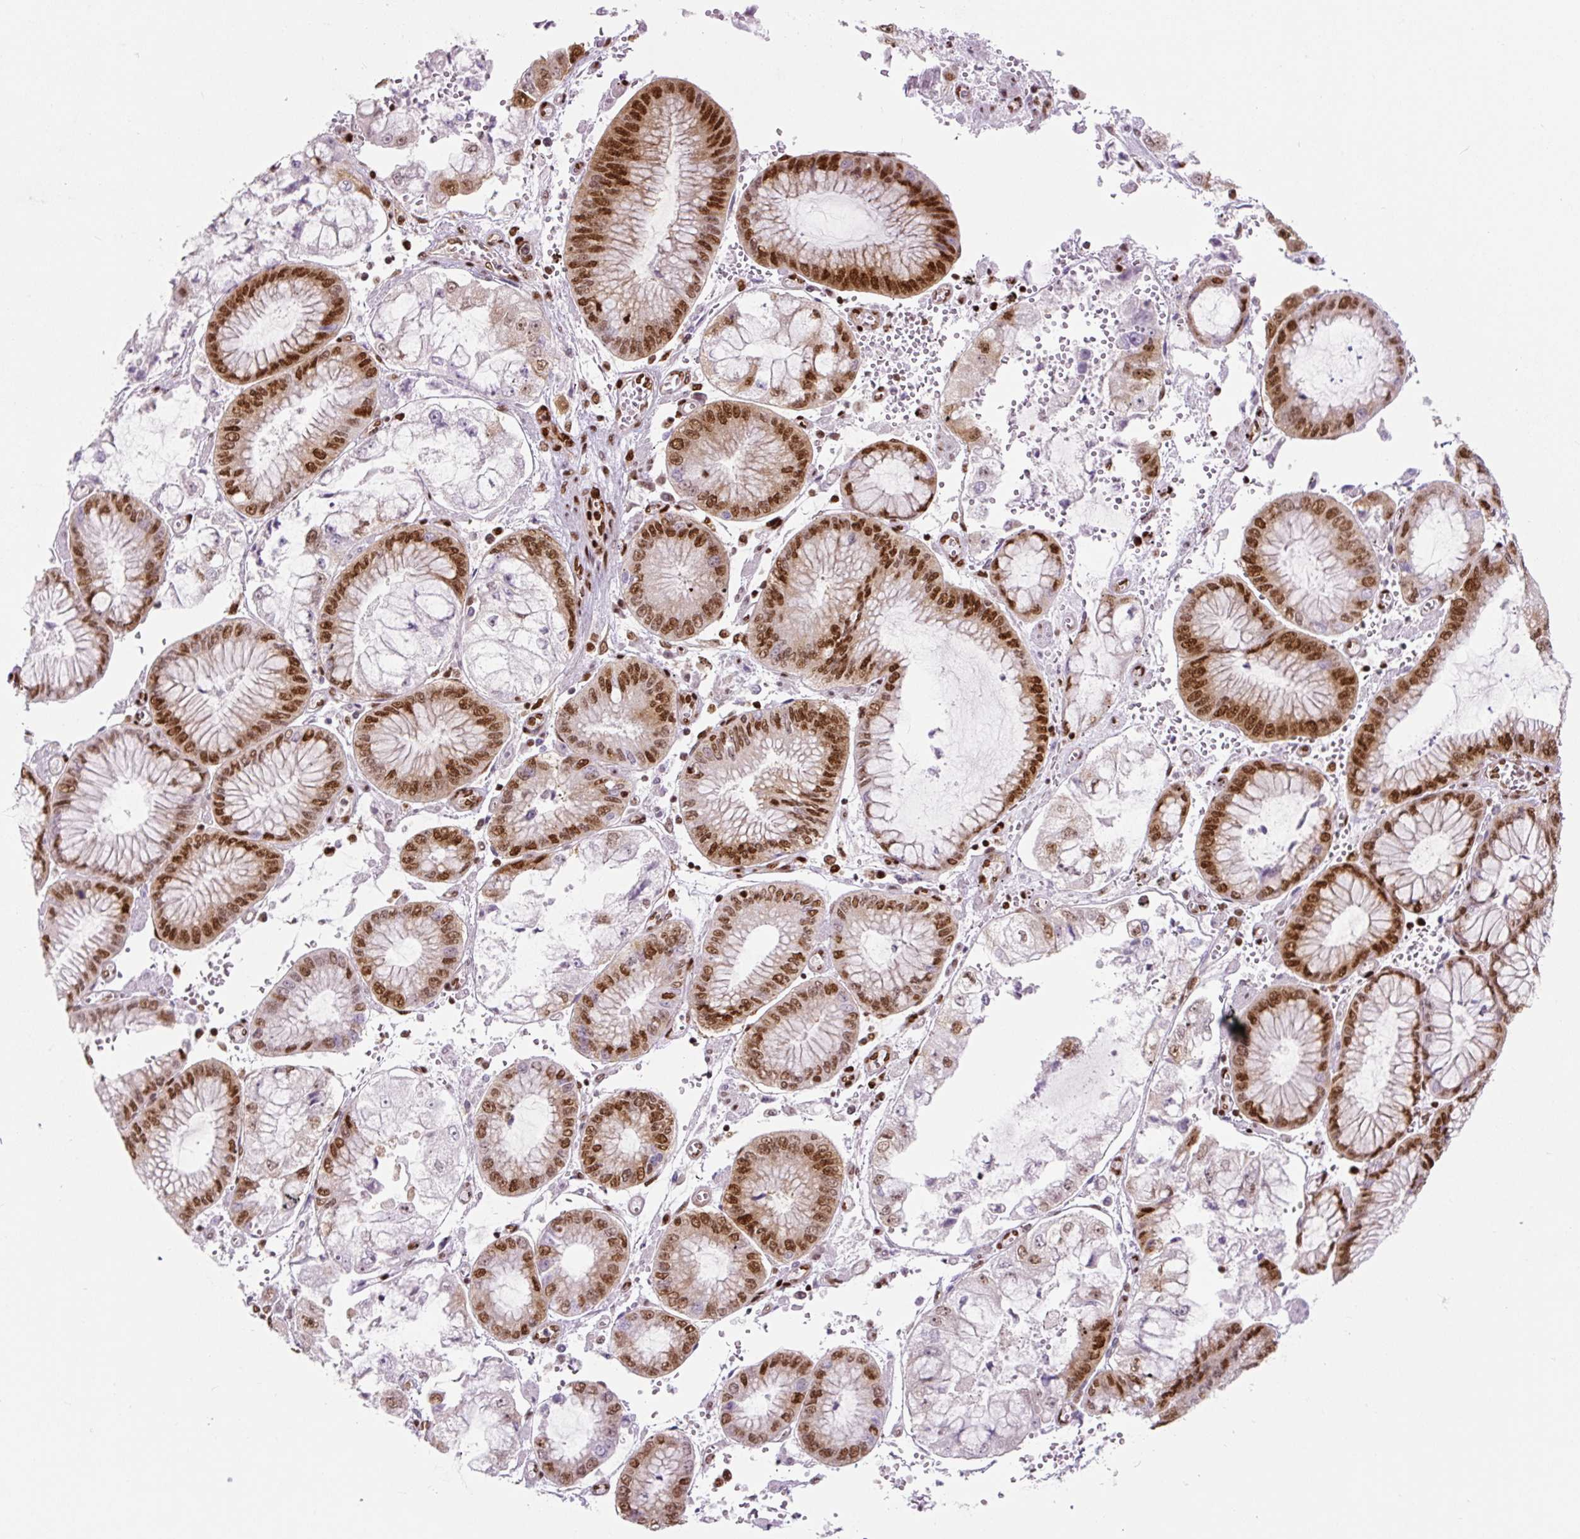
{"staining": {"intensity": "strong", "quantity": ">75%", "location": "nuclear"}, "tissue": "stomach cancer", "cell_type": "Tumor cells", "image_type": "cancer", "snomed": [{"axis": "morphology", "description": "Adenocarcinoma, NOS"}, {"axis": "topography", "description": "Stomach"}], "caption": "Stomach cancer (adenocarcinoma) stained for a protein demonstrates strong nuclear positivity in tumor cells.", "gene": "FUS", "patient": {"sex": "male", "age": 76}}